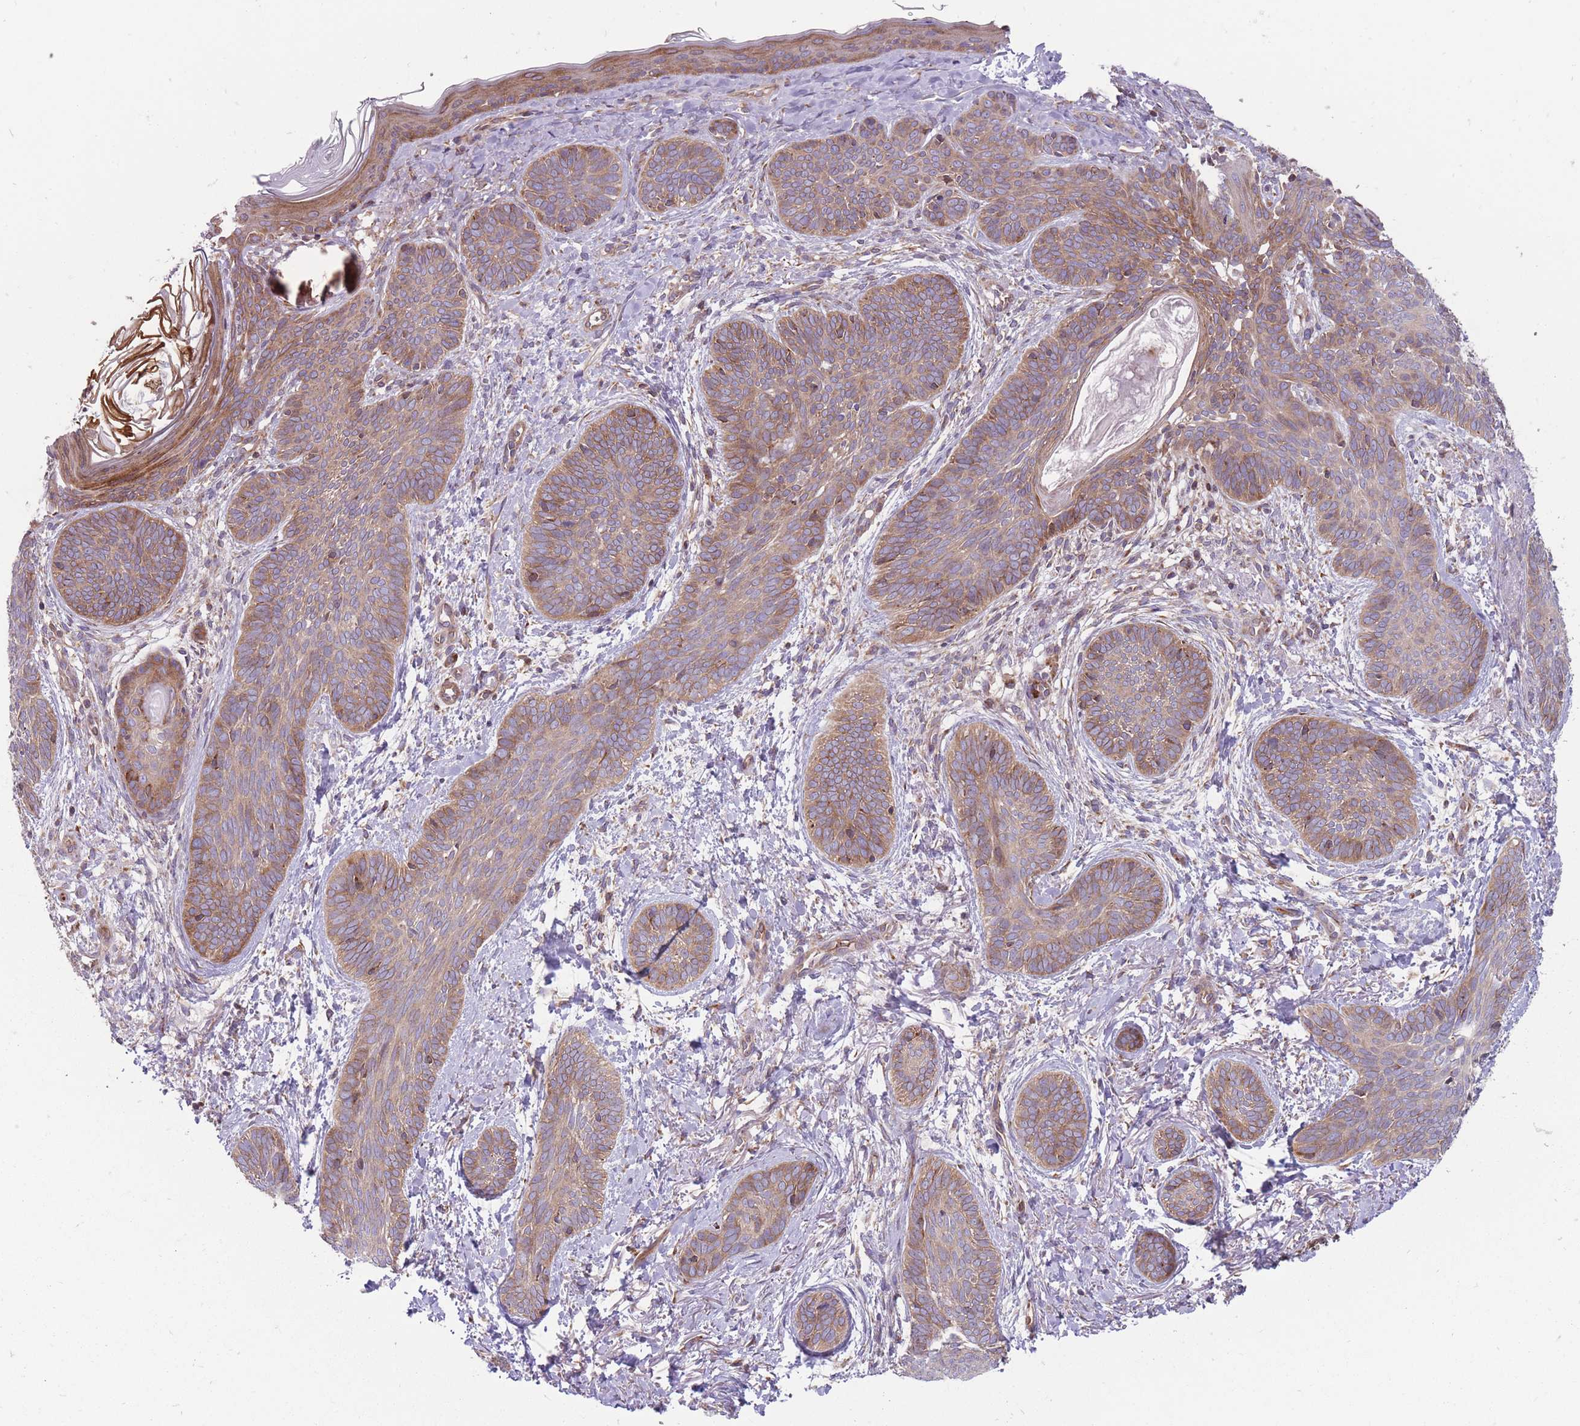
{"staining": {"intensity": "moderate", "quantity": ">75%", "location": "cytoplasmic/membranous"}, "tissue": "skin cancer", "cell_type": "Tumor cells", "image_type": "cancer", "snomed": [{"axis": "morphology", "description": "Basal cell carcinoma"}, {"axis": "topography", "description": "Skin"}], "caption": "IHC image of neoplastic tissue: skin basal cell carcinoma stained using immunohistochemistry (IHC) exhibits medium levels of moderate protein expression localized specifically in the cytoplasmic/membranous of tumor cells, appearing as a cytoplasmic/membranous brown color.", "gene": "ANKRD10", "patient": {"sex": "female", "age": 81}}